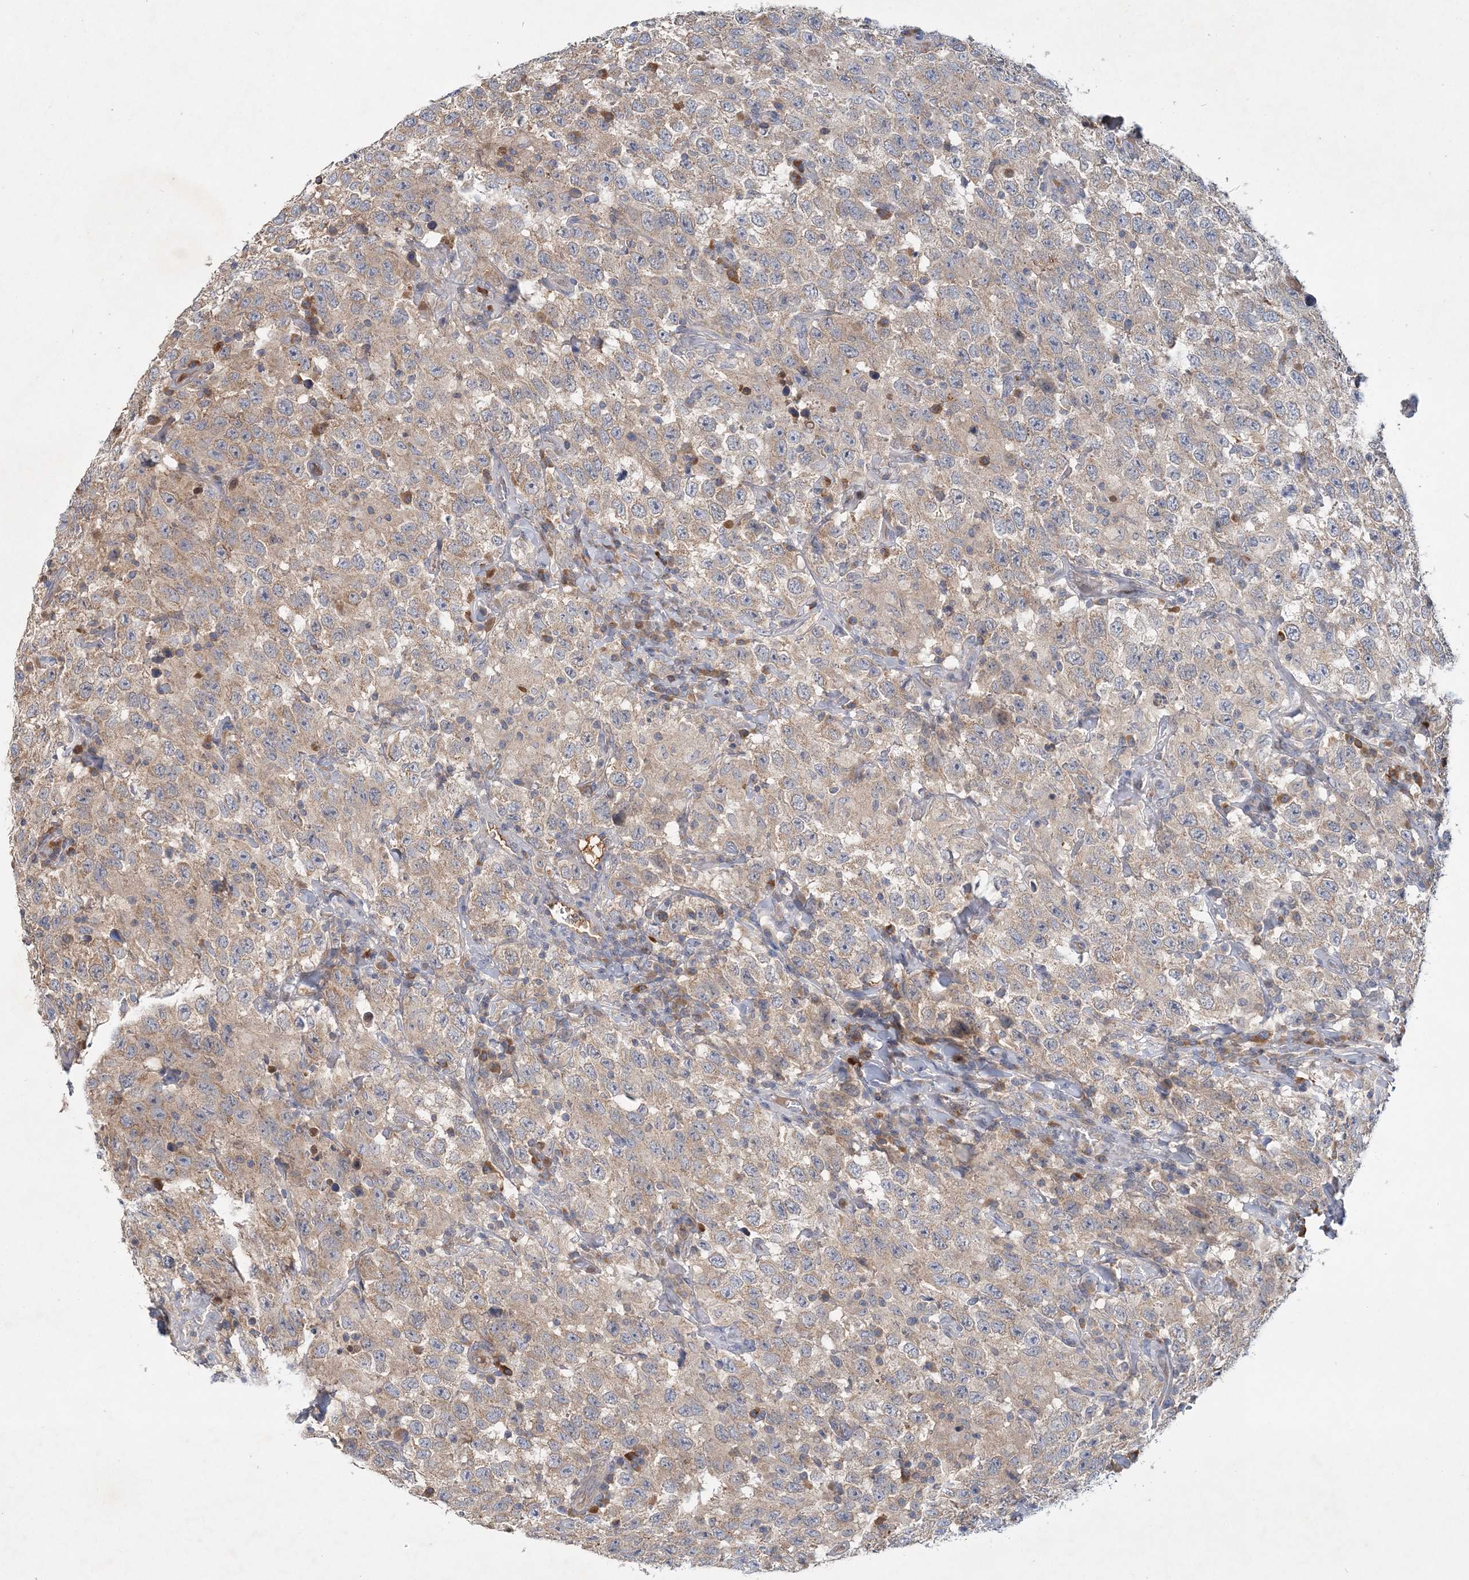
{"staining": {"intensity": "weak", "quantity": ">75%", "location": "cytoplasmic/membranous"}, "tissue": "testis cancer", "cell_type": "Tumor cells", "image_type": "cancer", "snomed": [{"axis": "morphology", "description": "Seminoma, NOS"}, {"axis": "topography", "description": "Testis"}], "caption": "DAB immunohistochemical staining of testis cancer displays weak cytoplasmic/membranous protein positivity in about >75% of tumor cells. (IHC, brightfield microscopy, high magnification).", "gene": "RNF25", "patient": {"sex": "male", "age": 41}}